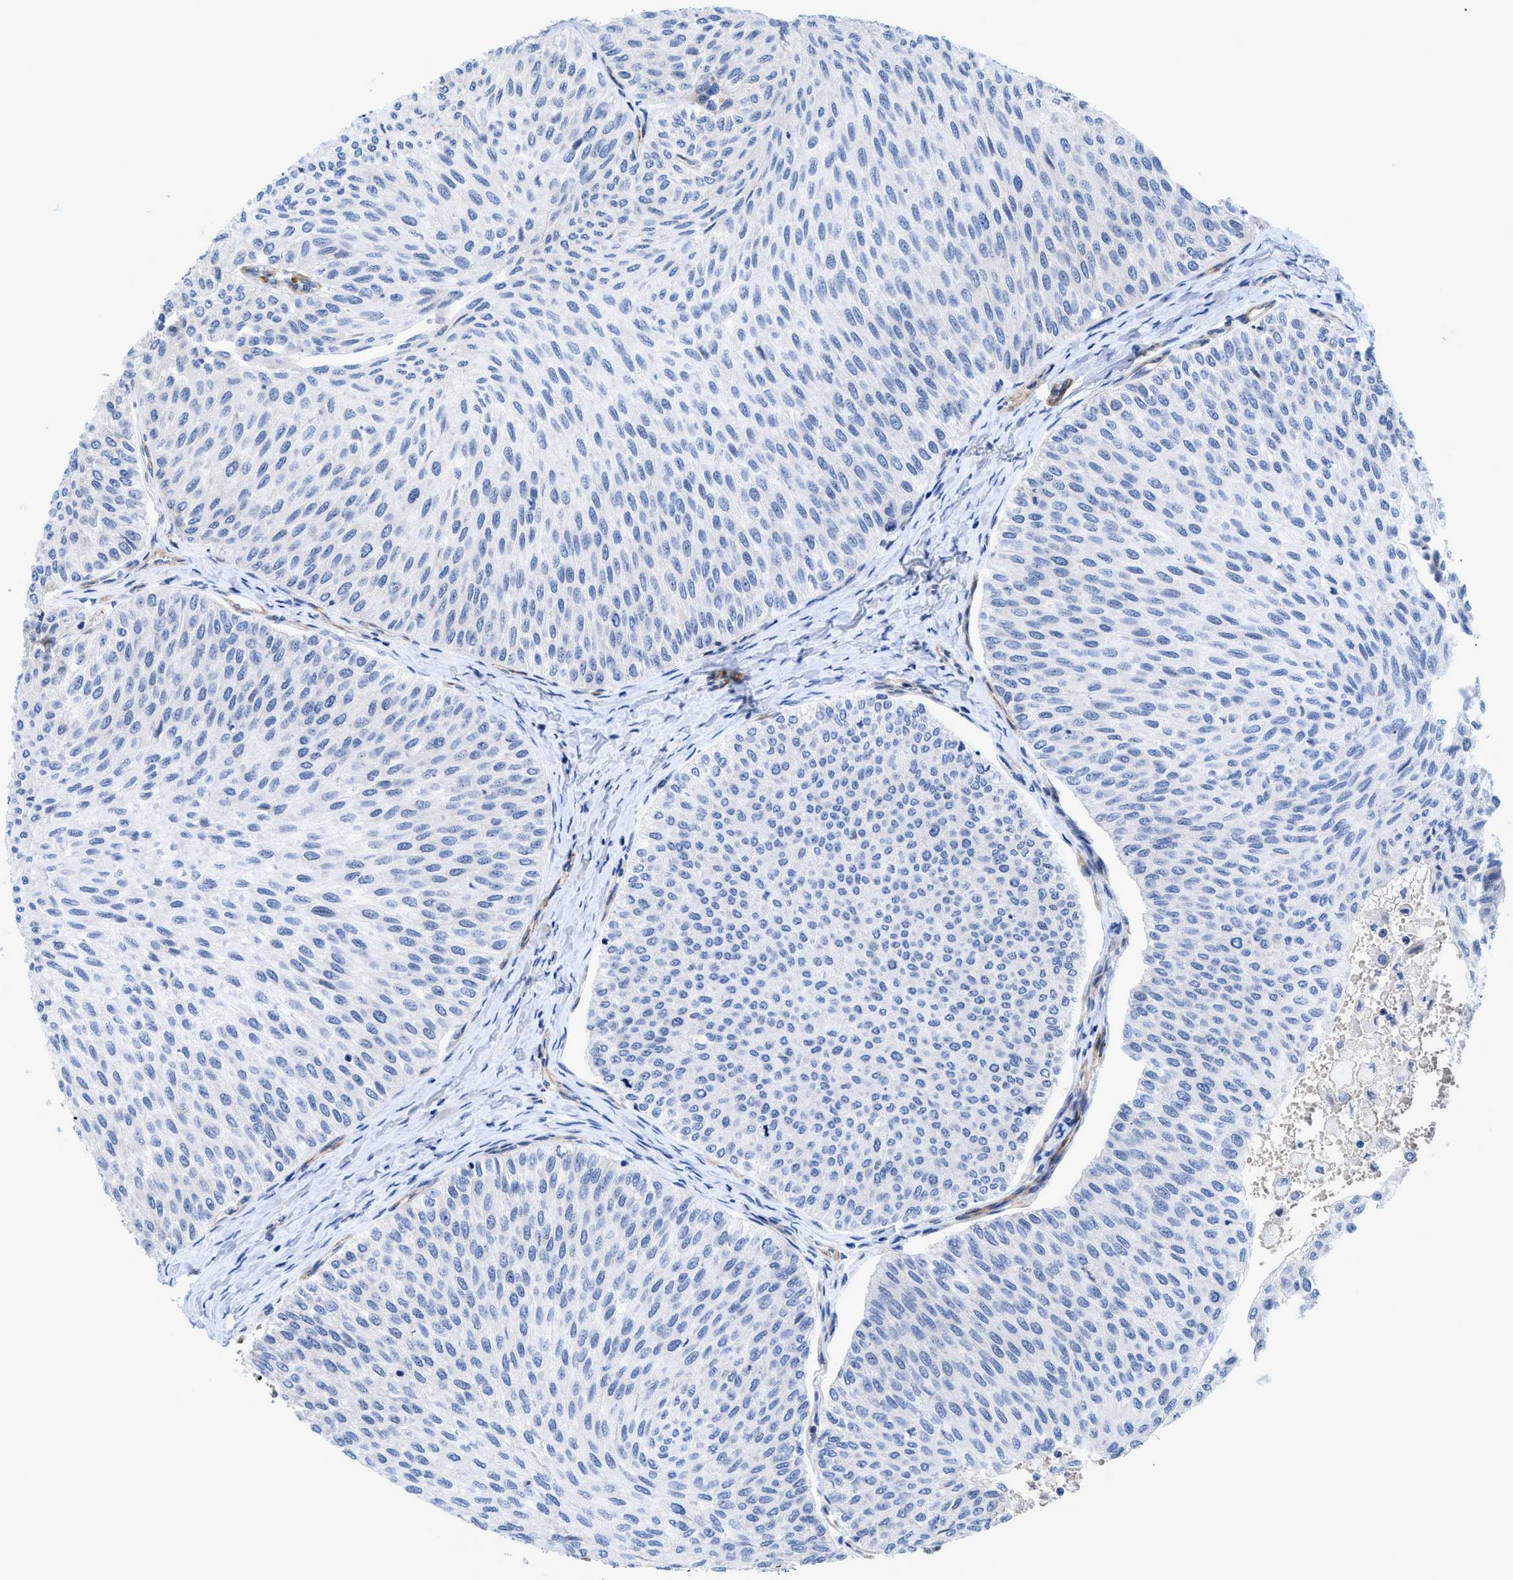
{"staining": {"intensity": "negative", "quantity": "none", "location": "none"}, "tissue": "urothelial cancer", "cell_type": "Tumor cells", "image_type": "cancer", "snomed": [{"axis": "morphology", "description": "Urothelial carcinoma, Low grade"}, {"axis": "topography", "description": "Urinary bladder"}], "caption": "IHC of human low-grade urothelial carcinoma demonstrates no staining in tumor cells.", "gene": "GPRASP2", "patient": {"sex": "male", "age": 78}}